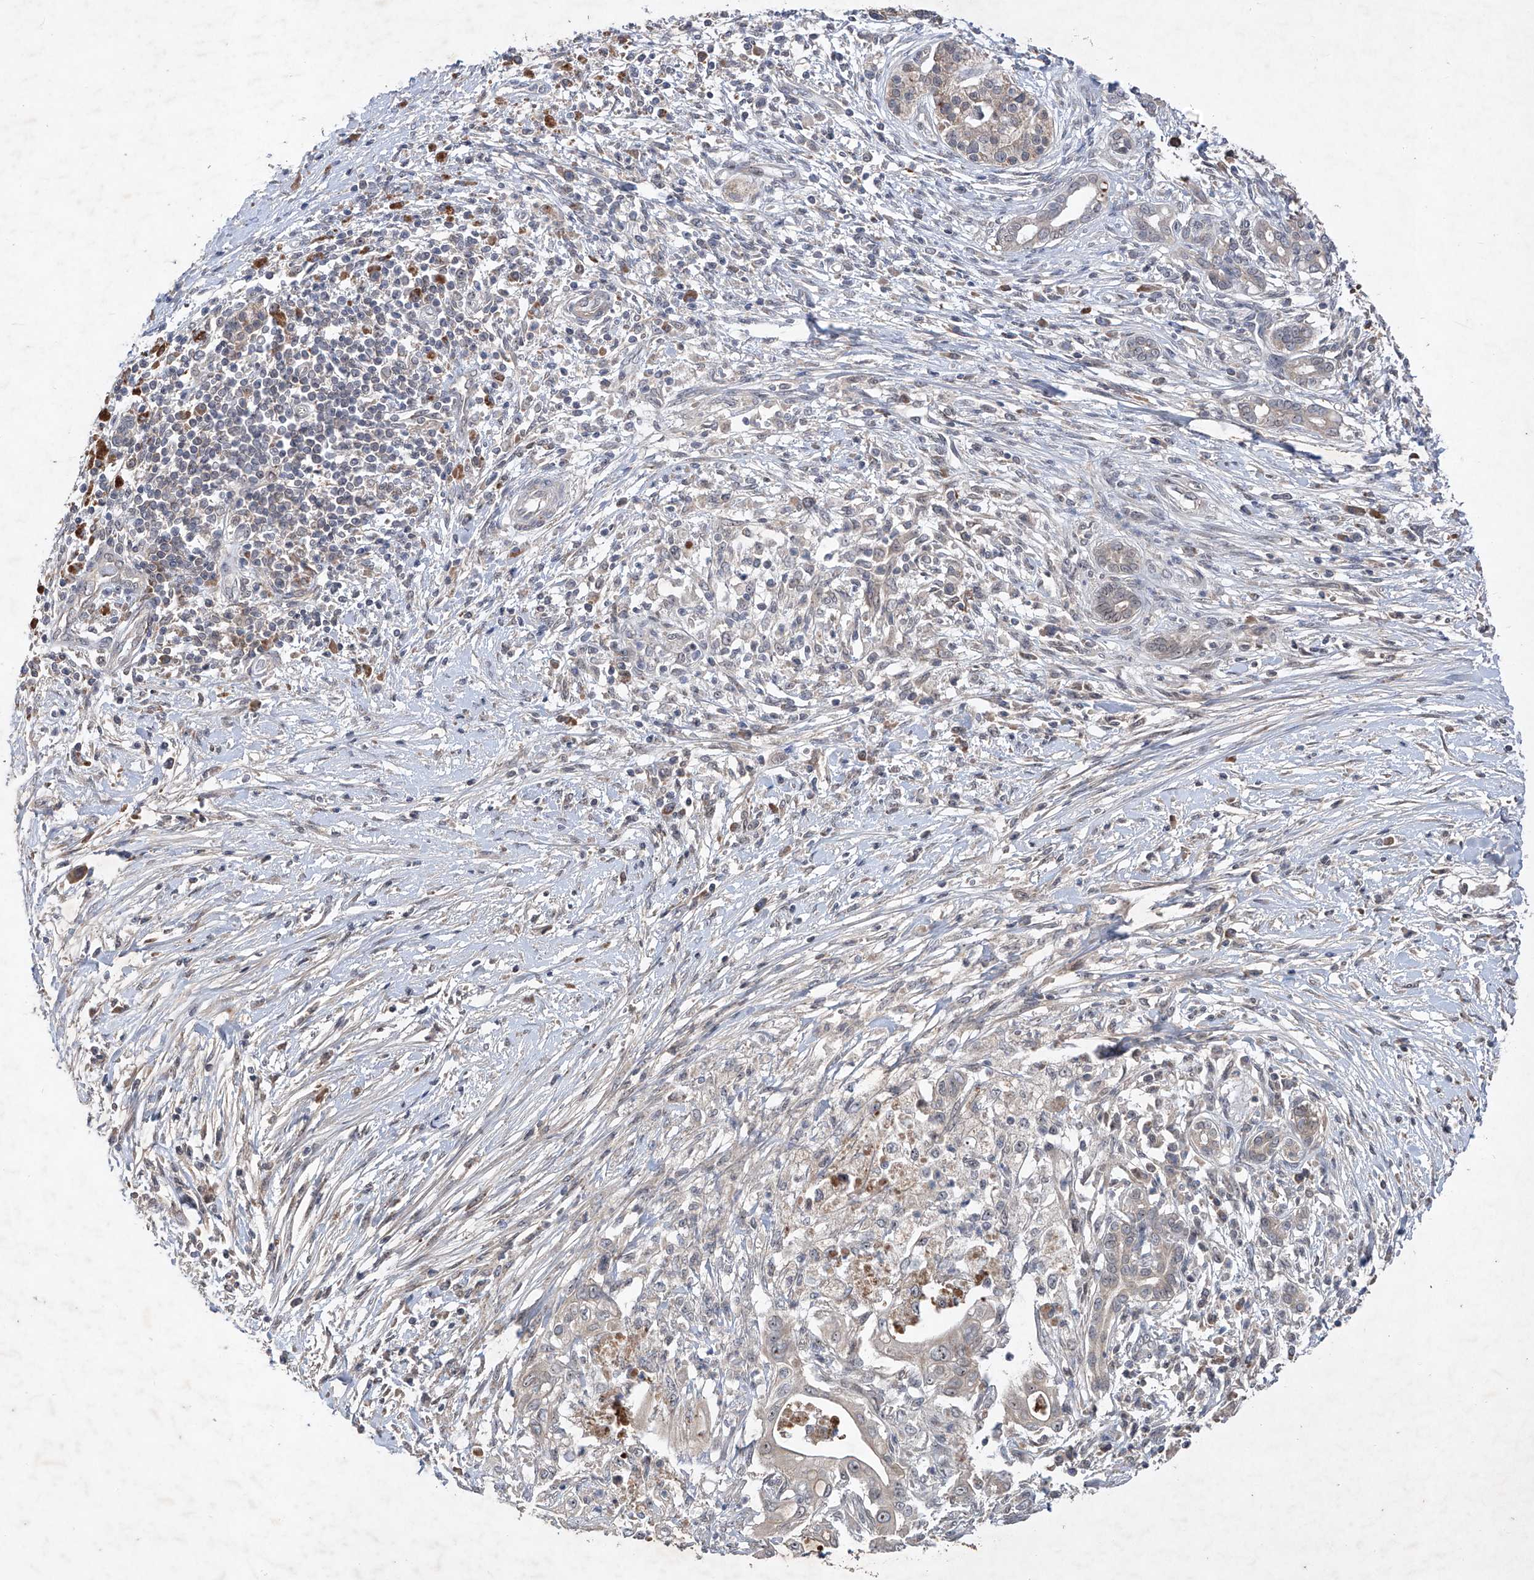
{"staining": {"intensity": "negative", "quantity": "none", "location": "none"}, "tissue": "pancreatic cancer", "cell_type": "Tumor cells", "image_type": "cancer", "snomed": [{"axis": "morphology", "description": "Adenocarcinoma, NOS"}, {"axis": "topography", "description": "Pancreas"}], "caption": "Tumor cells show no significant protein staining in pancreatic adenocarcinoma.", "gene": "FAM135A", "patient": {"sex": "male", "age": 58}}